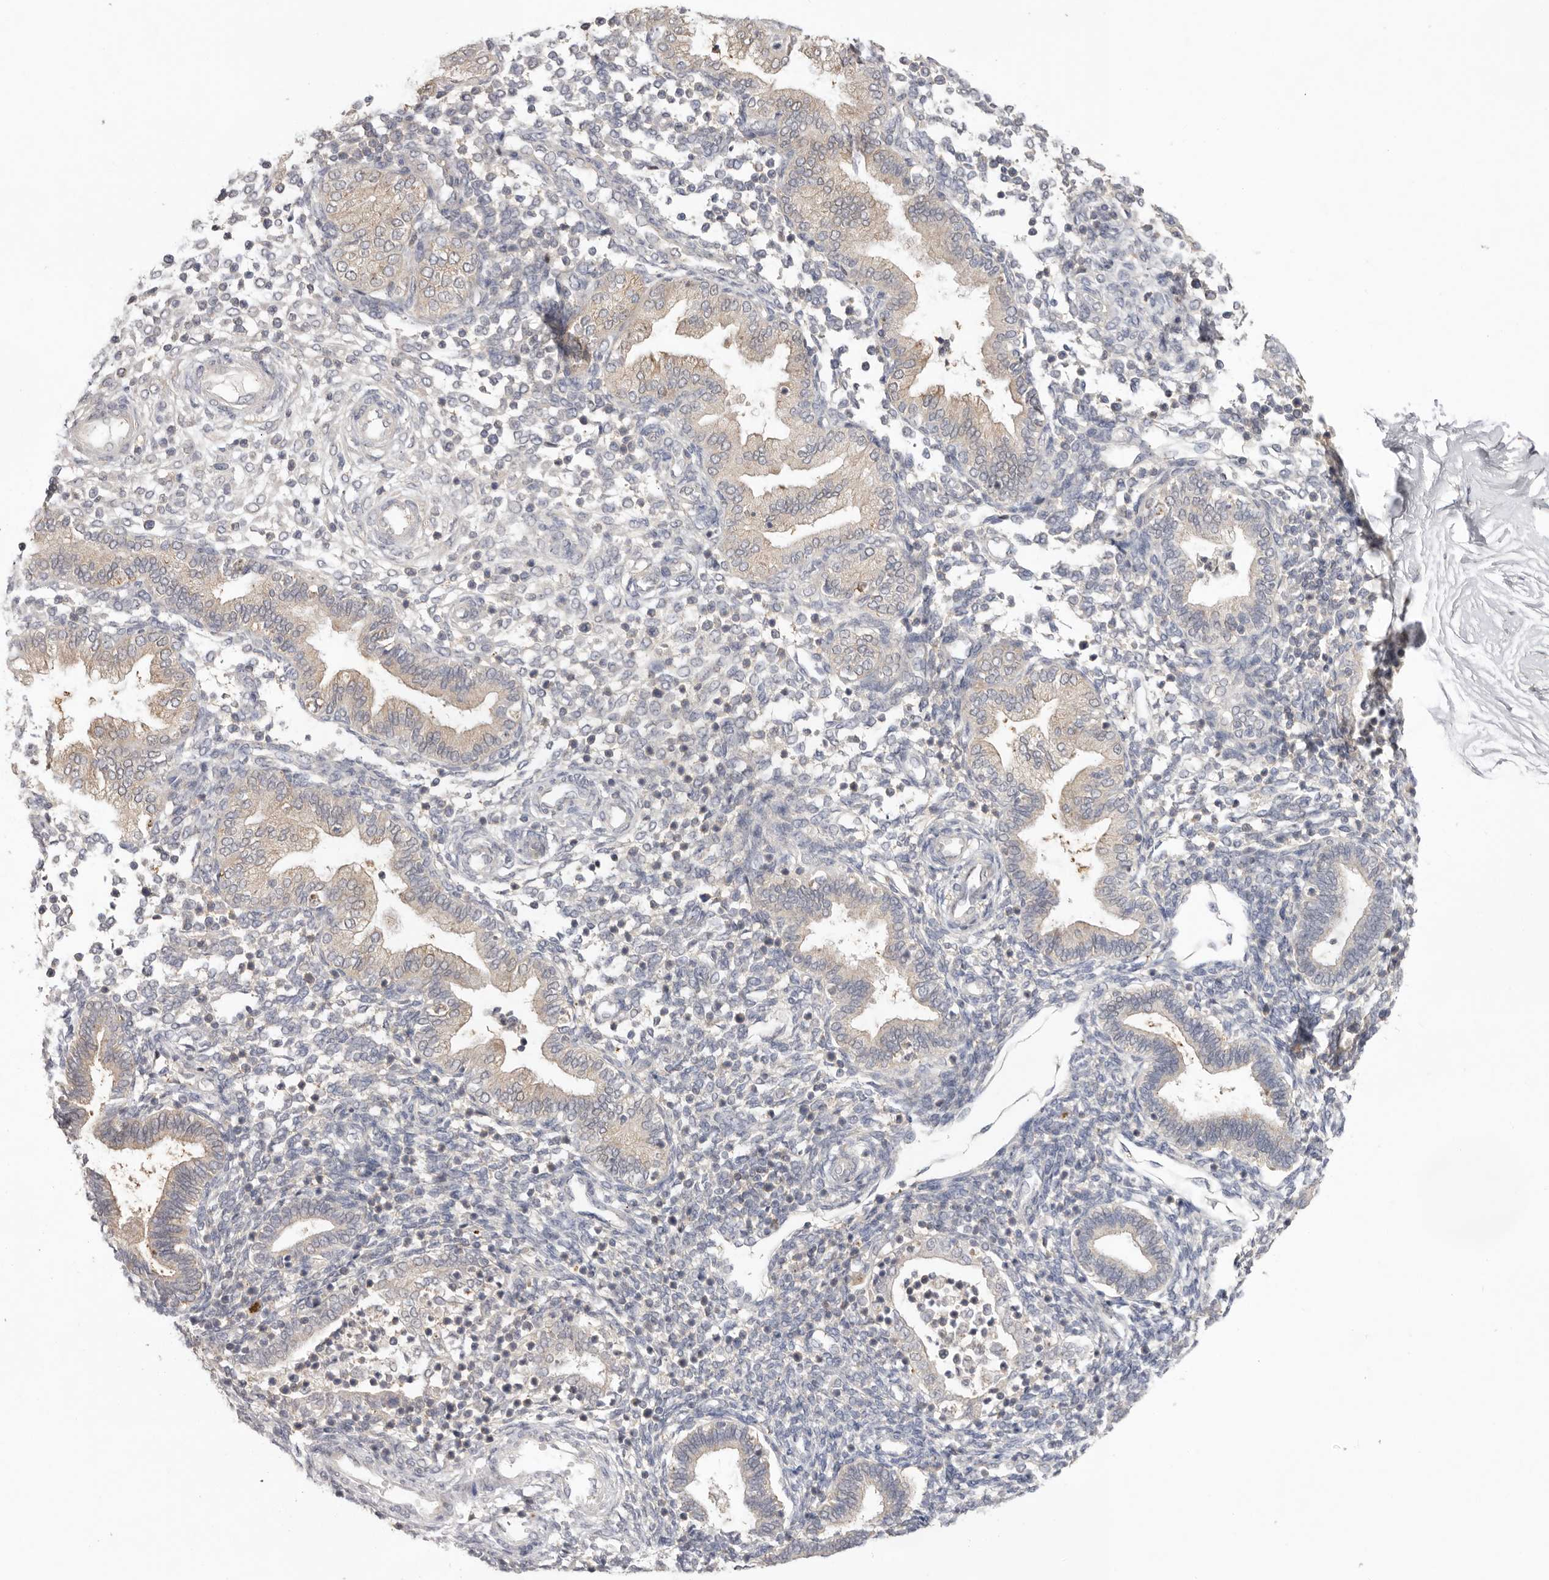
{"staining": {"intensity": "negative", "quantity": "none", "location": "none"}, "tissue": "endometrium", "cell_type": "Cells in endometrial stroma", "image_type": "normal", "snomed": [{"axis": "morphology", "description": "Normal tissue, NOS"}, {"axis": "topography", "description": "Endometrium"}], "caption": "This photomicrograph is of normal endometrium stained with immunohistochemistry to label a protein in brown with the nuclei are counter-stained blue. There is no expression in cells in endometrial stroma.", "gene": "TADA1", "patient": {"sex": "female", "age": 53}}